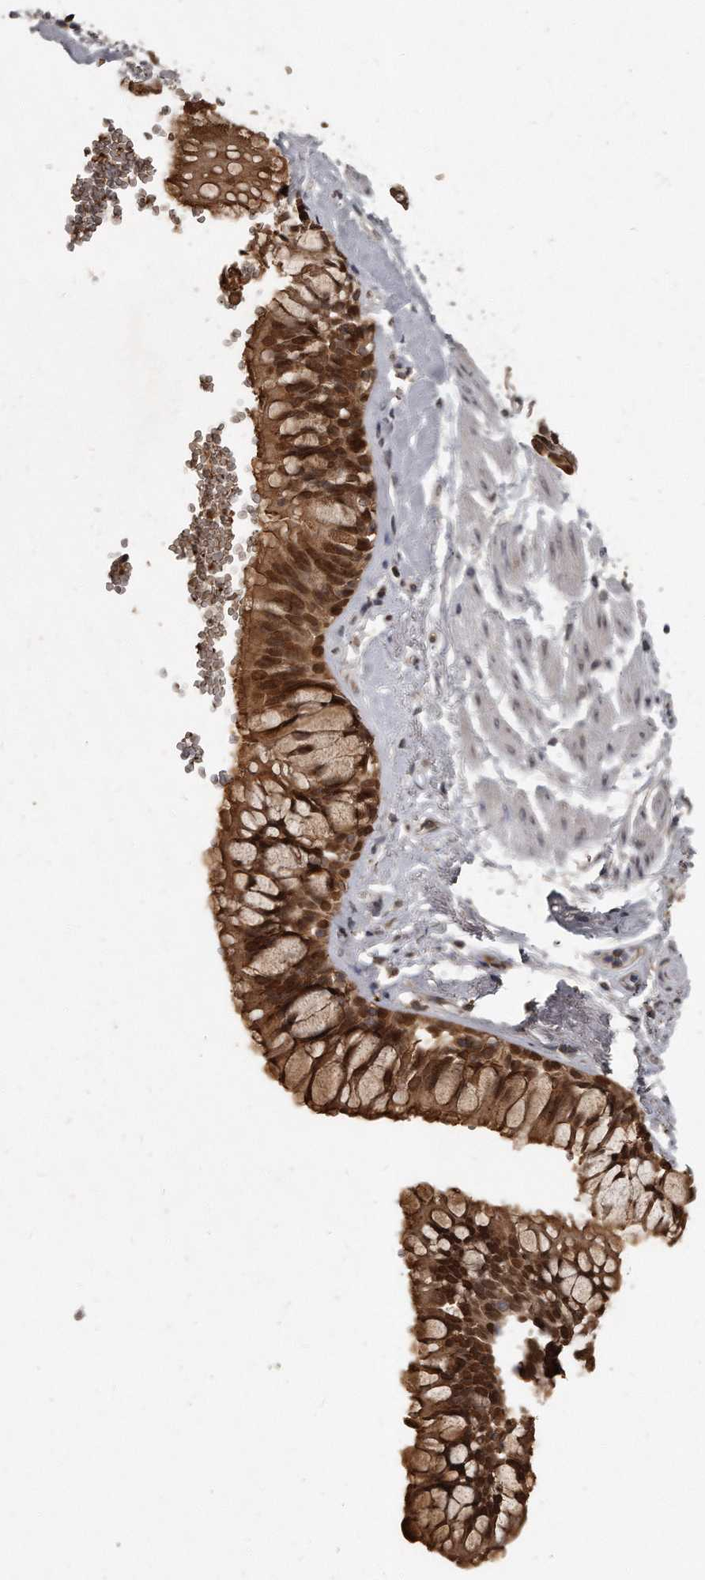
{"staining": {"intensity": "strong", "quantity": ">75%", "location": "cytoplasmic/membranous,nuclear"}, "tissue": "bronchus", "cell_type": "Respiratory epithelial cells", "image_type": "normal", "snomed": [{"axis": "morphology", "description": "Normal tissue, NOS"}, {"axis": "topography", "description": "Cartilage tissue"}, {"axis": "topography", "description": "Bronchus"}], "caption": "A brown stain labels strong cytoplasmic/membranous,nuclear expression of a protein in respiratory epithelial cells of benign bronchus.", "gene": "GCH1", "patient": {"sex": "female", "age": 73}}